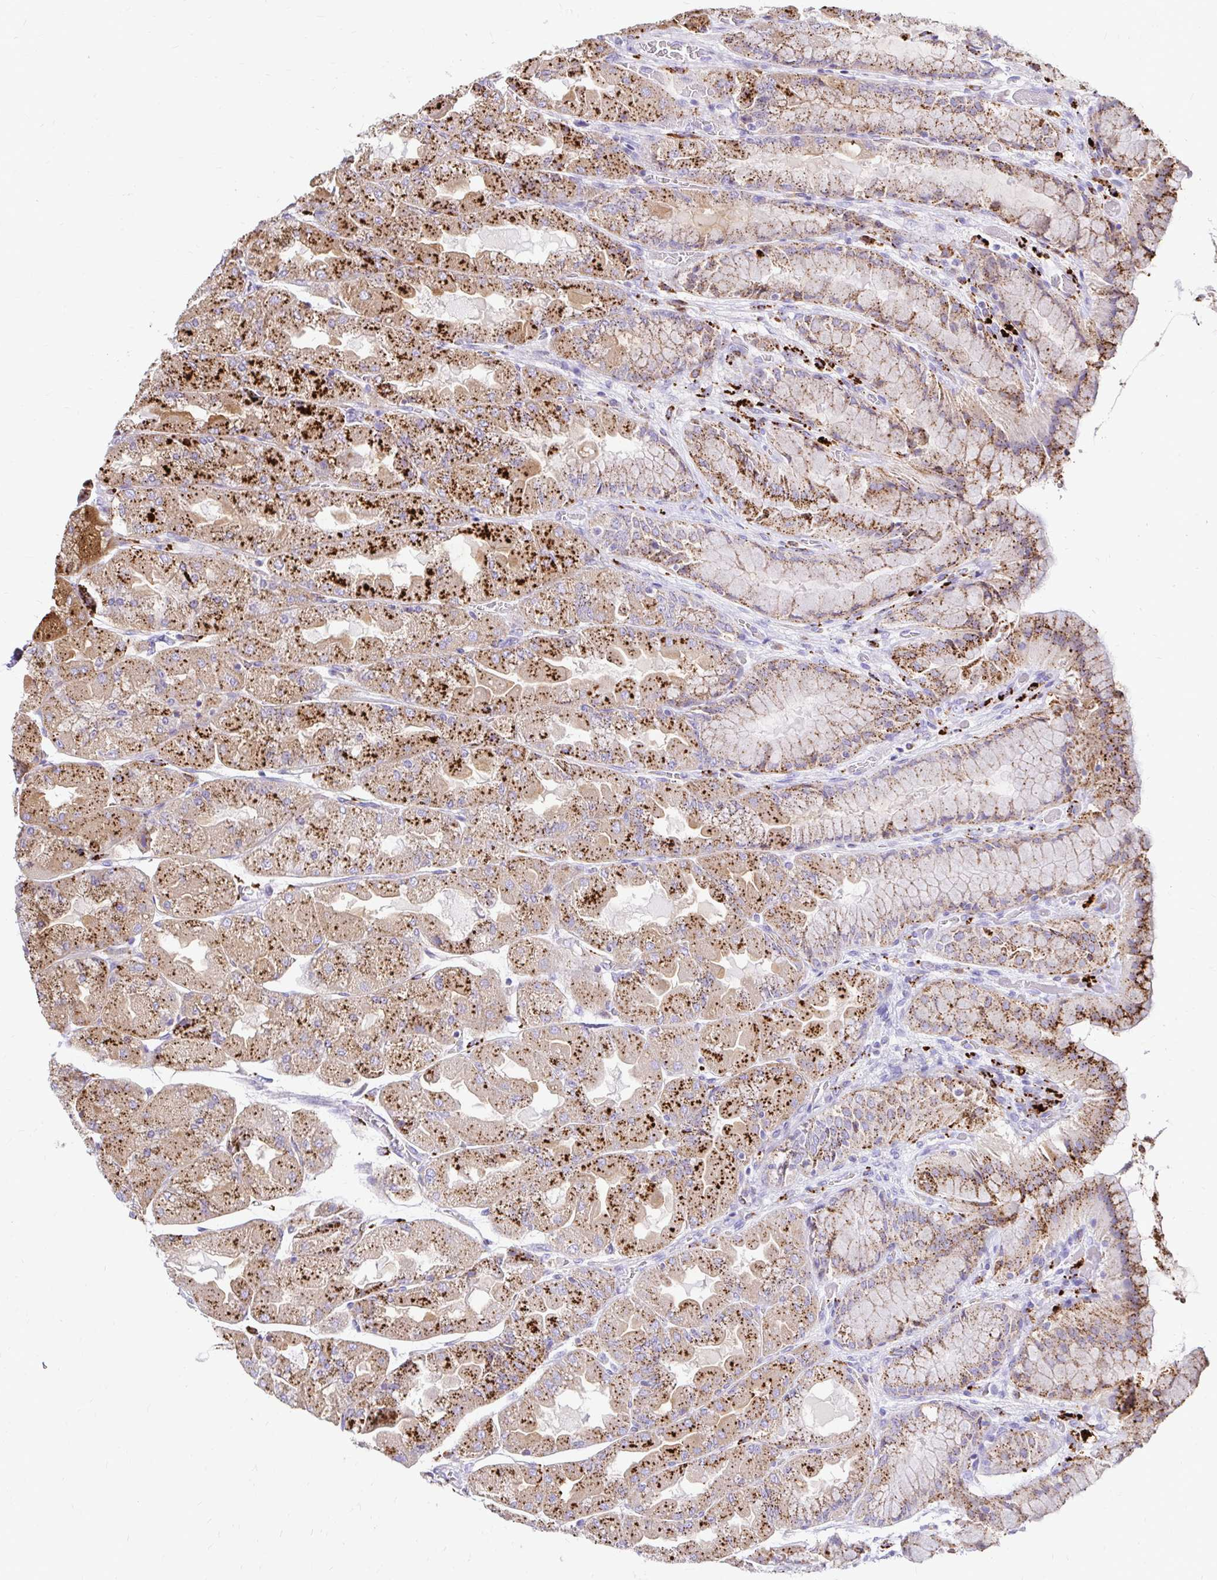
{"staining": {"intensity": "strong", "quantity": "25%-75%", "location": "cytoplasmic/membranous"}, "tissue": "stomach", "cell_type": "Glandular cells", "image_type": "normal", "snomed": [{"axis": "morphology", "description": "Normal tissue, NOS"}, {"axis": "topography", "description": "Stomach"}], "caption": "A brown stain shows strong cytoplasmic/membranous positivity of a protein in glandular cells of normal stomach. (brown staining indicates protein expression, while blue staining denotes nuclei).", "gene": "FUCA1", "patient": {"sex": "female", "age": 61}}